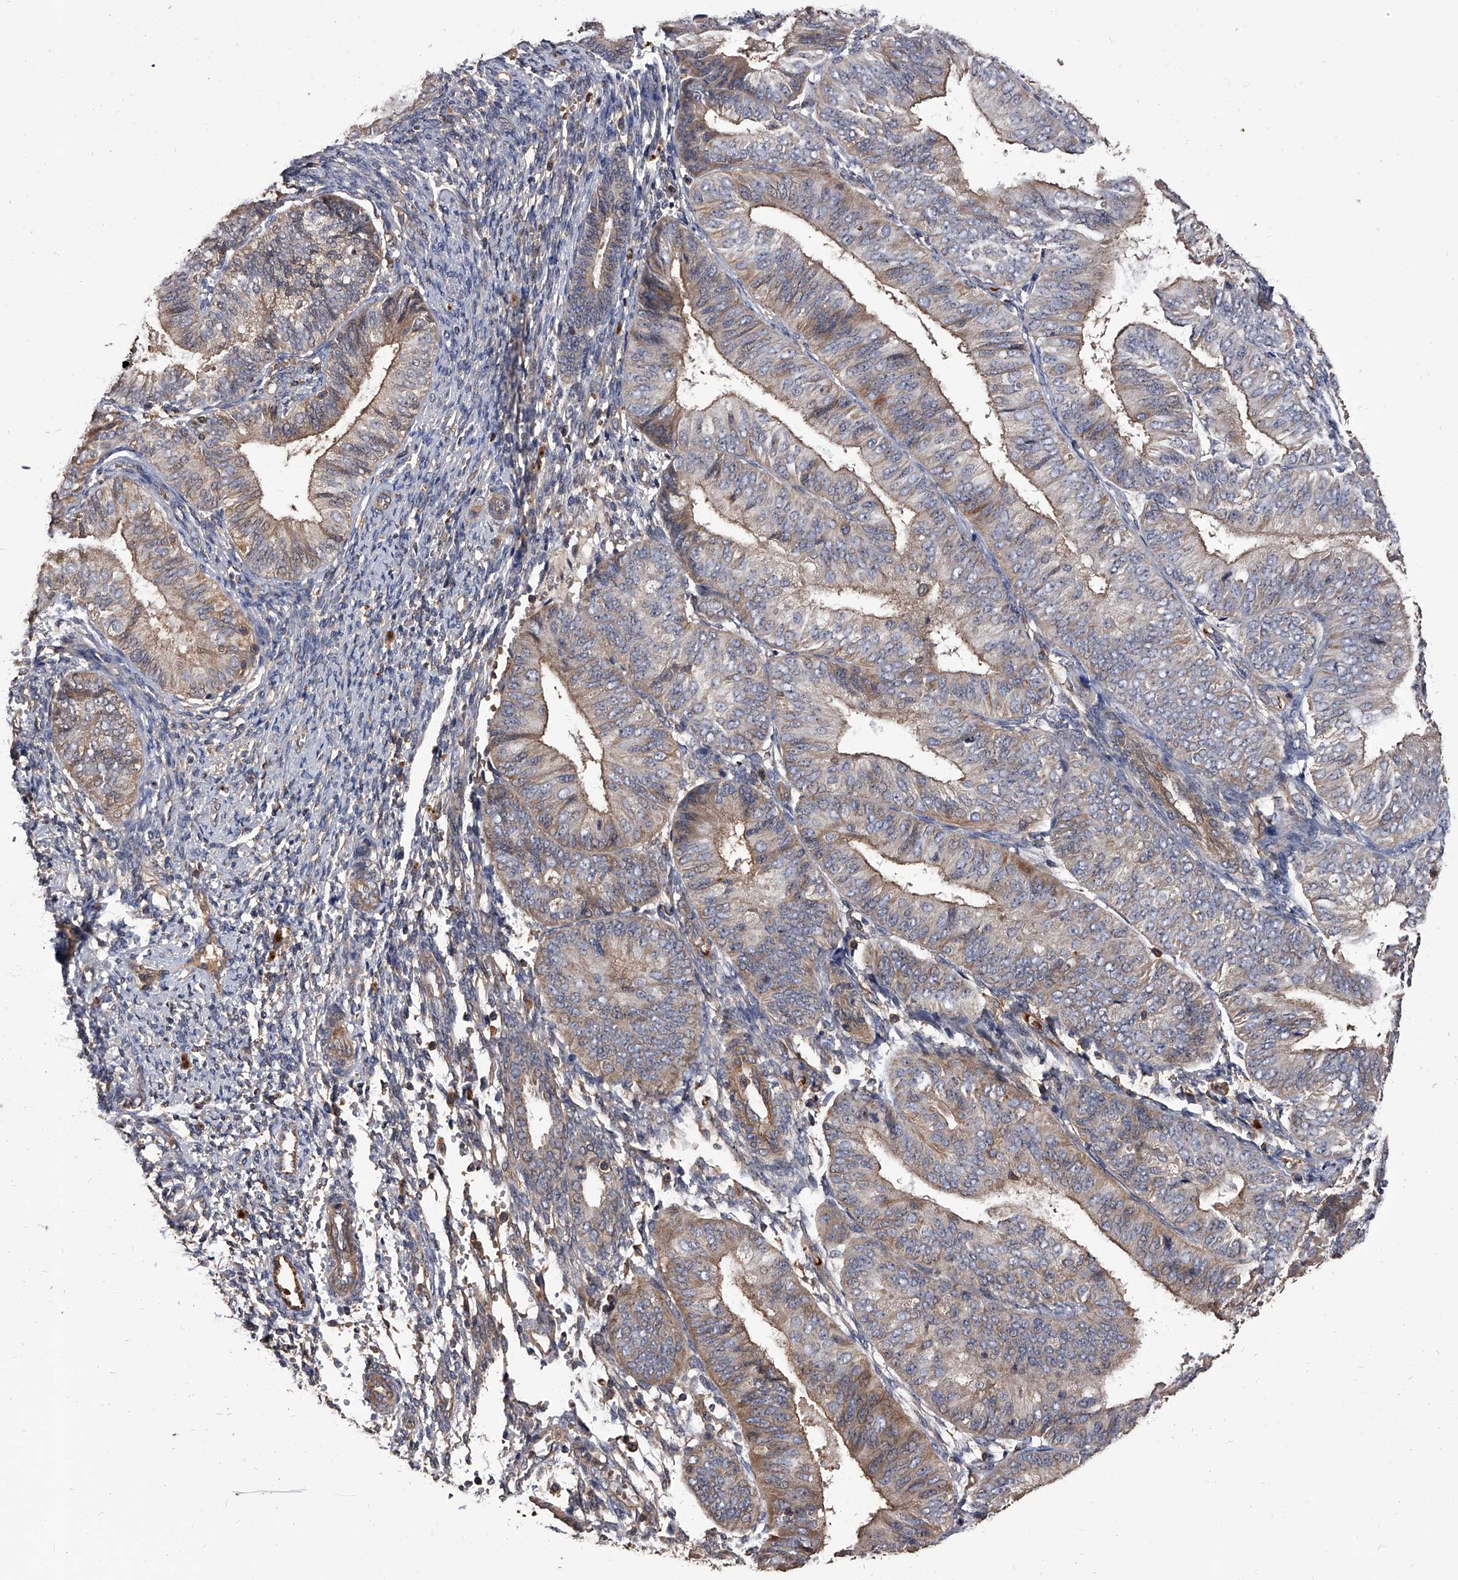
{"staining": {"intensity": "weak", "quantity": ">75%", "location": "cytoplasmic/membranous"}, "tissue": "endometrial cancer", "cell_type": "Tumor cells", "image_type": "cancer", "snomed": [{"axis": "morphology", "description": "Adenocarcinoma, NOS"}, {"axis": "topography", "description": "Endometrium"}], "caption": "A high-resolution image shows IHC staining of endometrial cancer, which reveals weak cytoplasmic/membranous positivity in approximately >75% of tumor cells.", "gene": "STK36", "patient": {"sex": "female", "age": 58}}